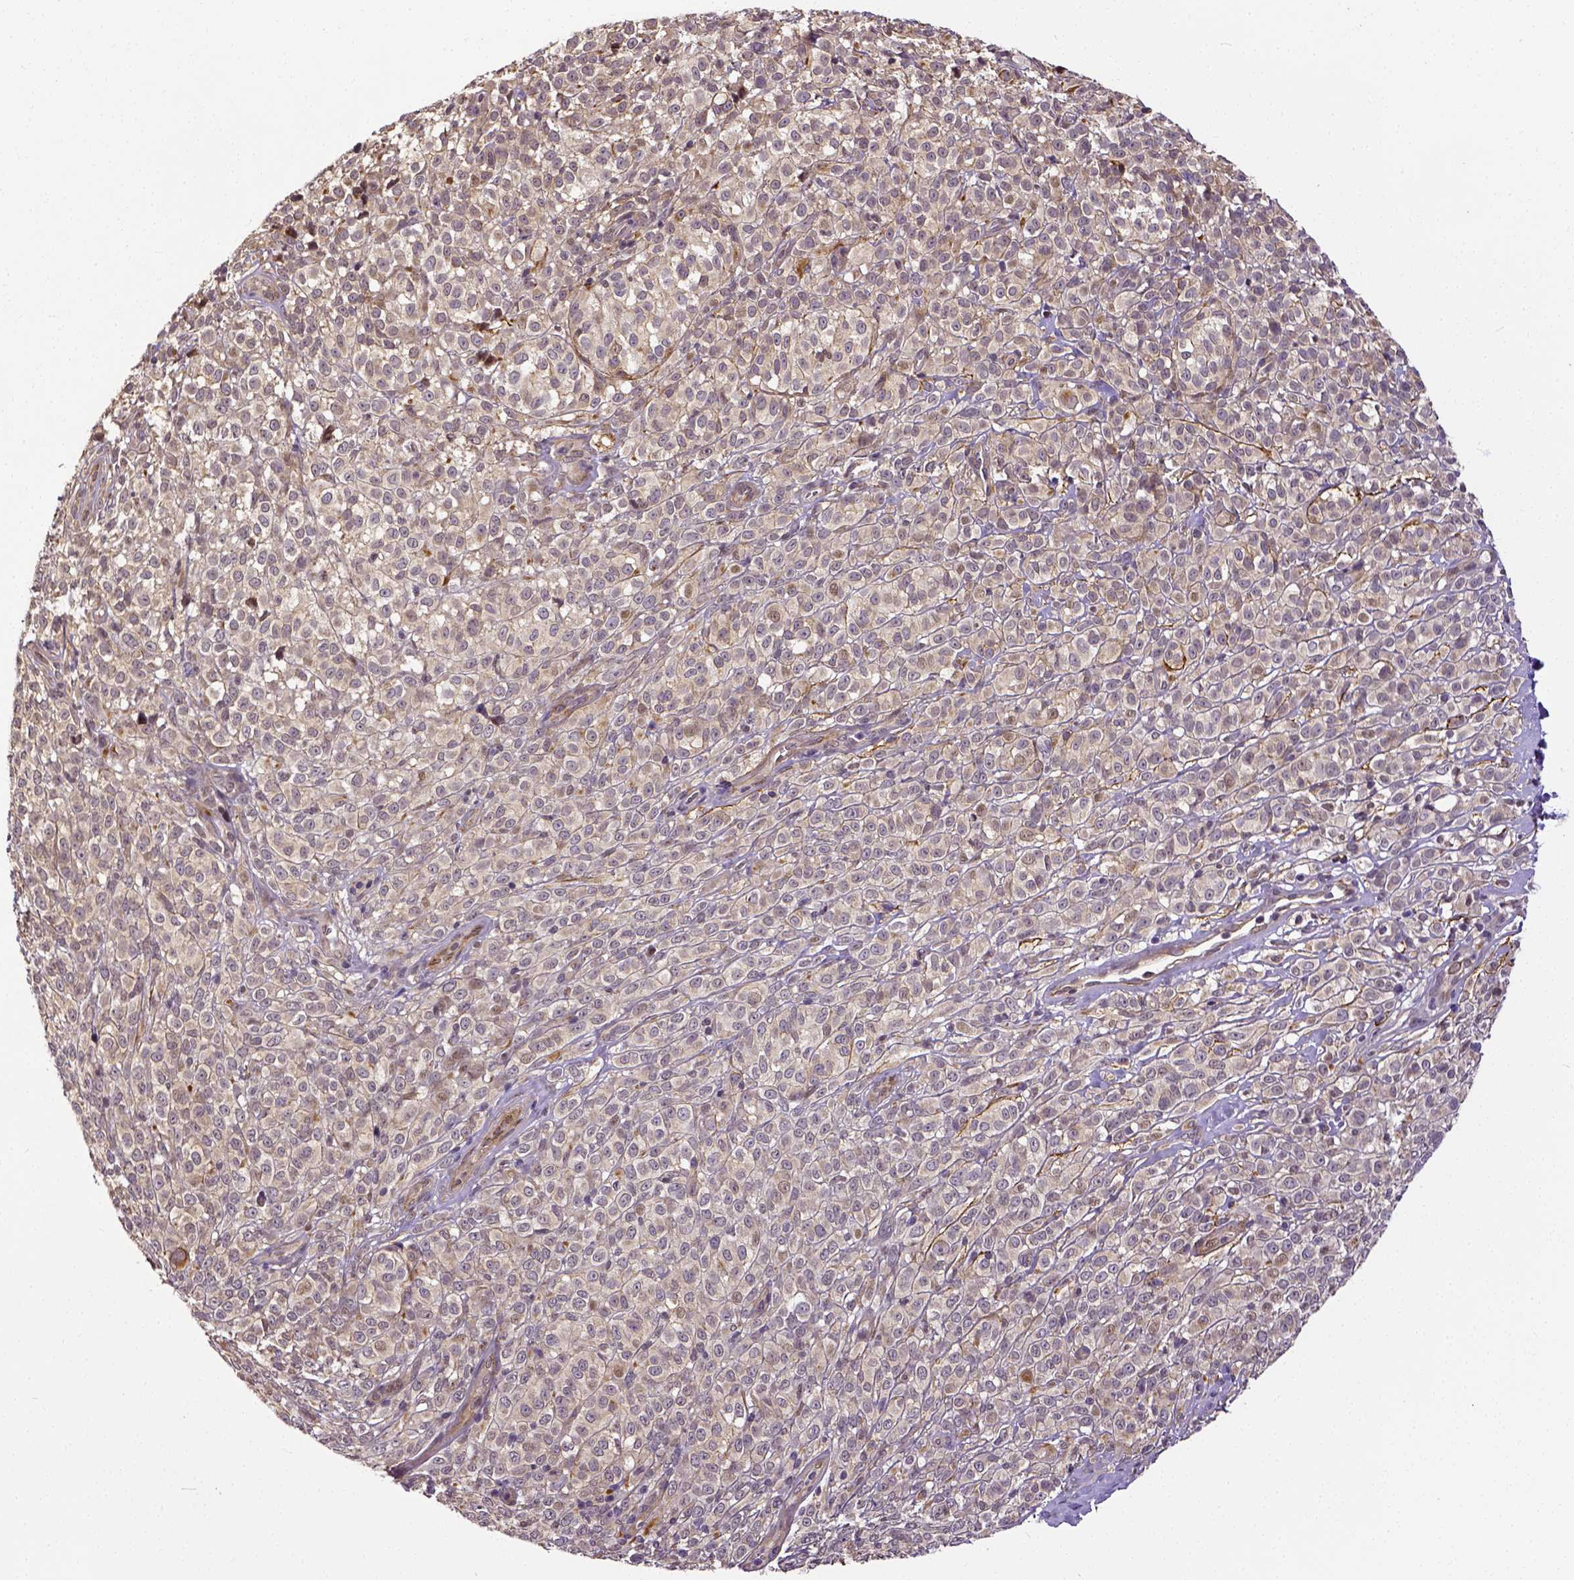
{"staining": {"intensity": "weak", "quantity": ">75%", "location": "cytoplasmic/membranous"}, "tissue": "melanoma", "cell_type": "Tumor cells", "image_type": "cancer", "snomed": [{"axis": "morphology", "description": "Malignant melanoma, NOS"}, {"axis": "topography", "description": "Skin"}], "caption": "Immunohistochemistry (DAB (3,3'-diaminobenzidine)) staining of malignant melanoma reveals weak cytoplasmic/membranous protein positivity in about >75% of tumor cells. Using DAB (brown) and hematoxylin (blue) stains, captured at high magnification using brightfield microscopy.", "gene": "DICER1", "patient": {"sex": "male", "age": 85}}